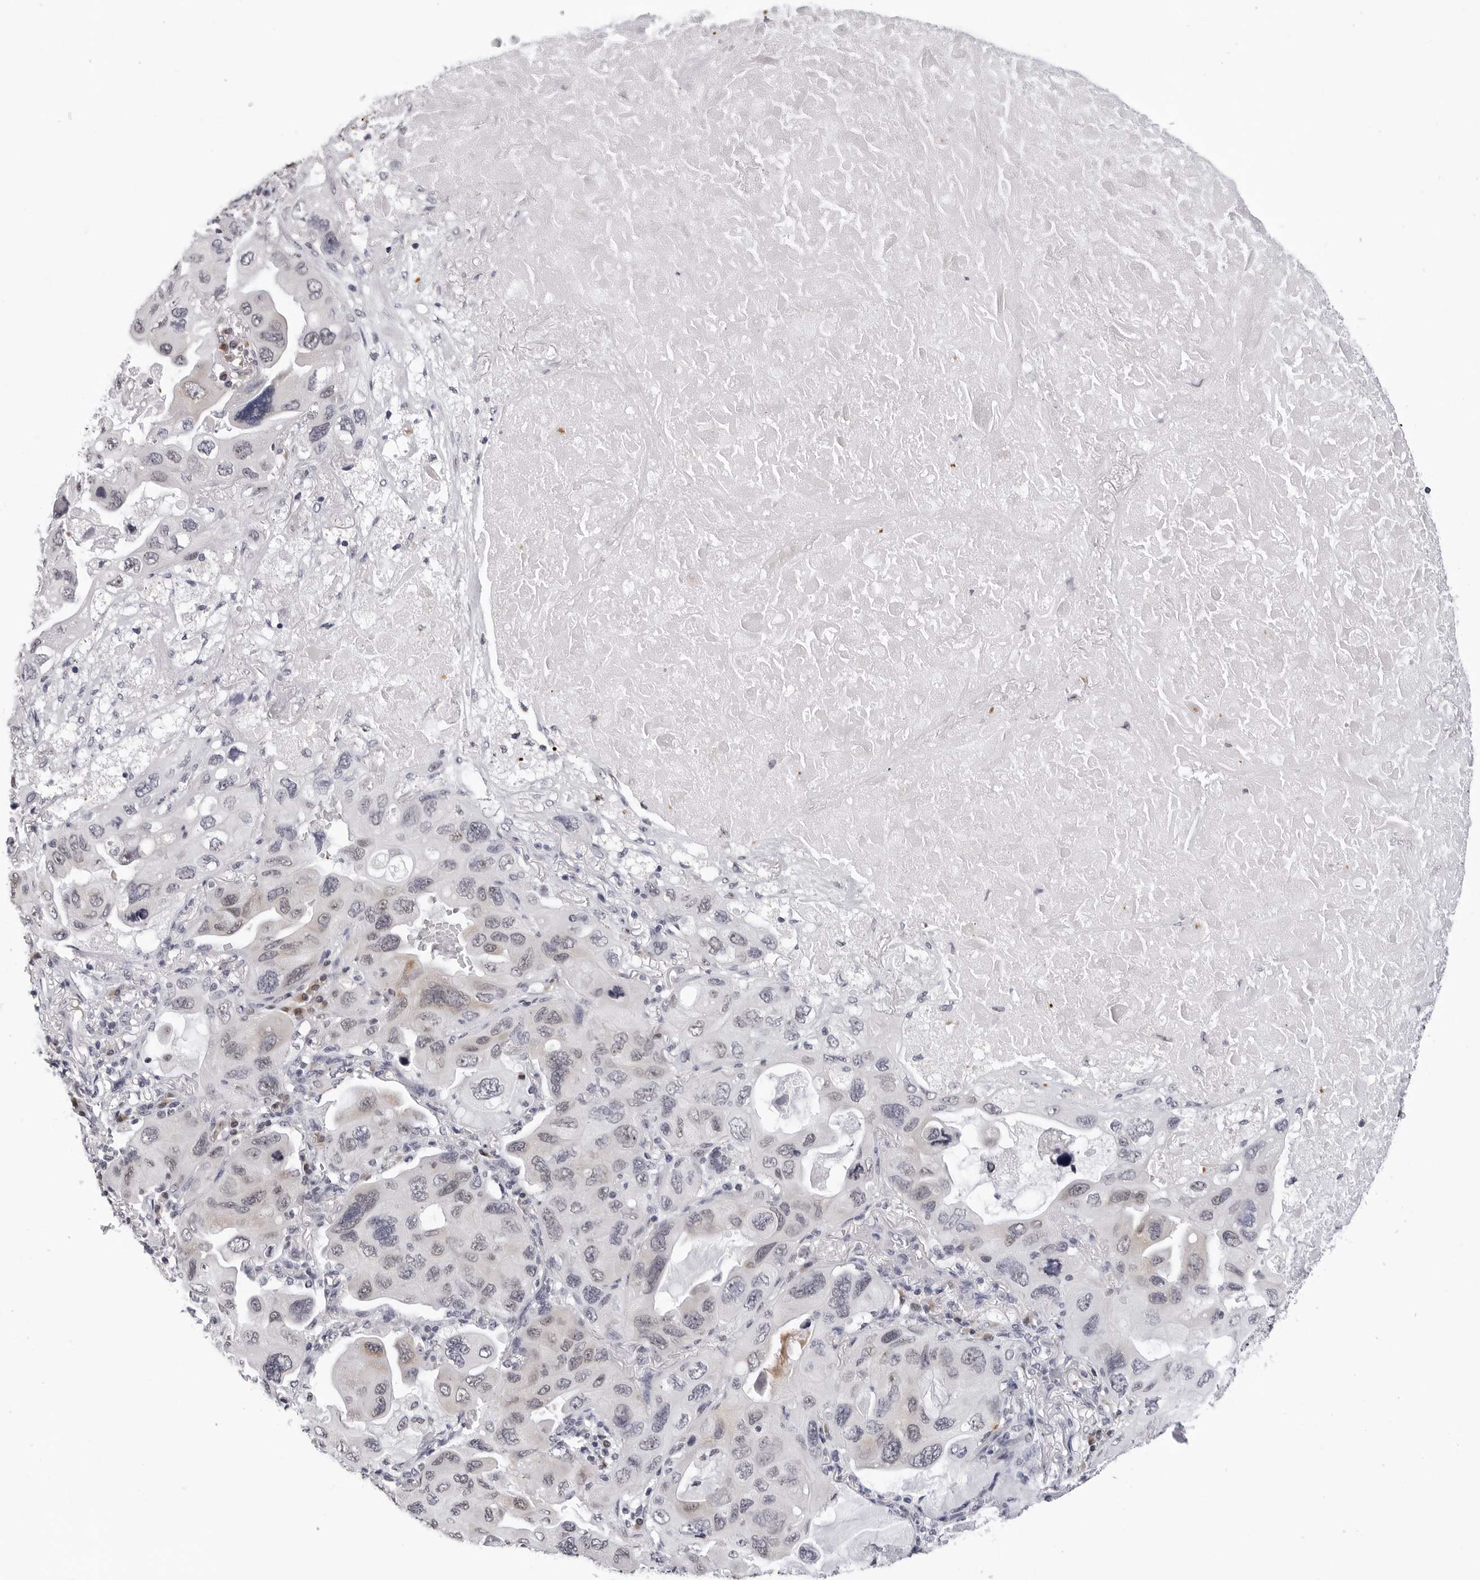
{"staining": {"intensity": "negative", "quantity": "none", "location": "none"}, "tissue": "lung cancer", "cell_type": "Tumor cells", "image_type": "cancer", "snomed": [{"axis": "morphology", "description": "Squamous cell carcinoma, NOS"}, {"axis": "topography", "description": "Lung"}], "caption": "Immunohistochemistry micrograph of neoplastic tissue: lung cancer (squamous cell carcinoma) stained with DAB (3,3'-diaminobenzidine) displays no significant protein staining in tumor cells. (Stains: DAB (3,3'-diaminobenzidine) immunohistochemistry (IHC) with hematoxylin counter stain, Microscopy: brightfield microscopy at high magnification).", "gene": "GNL2", "patient": {"sex": "female", "age": 73}}